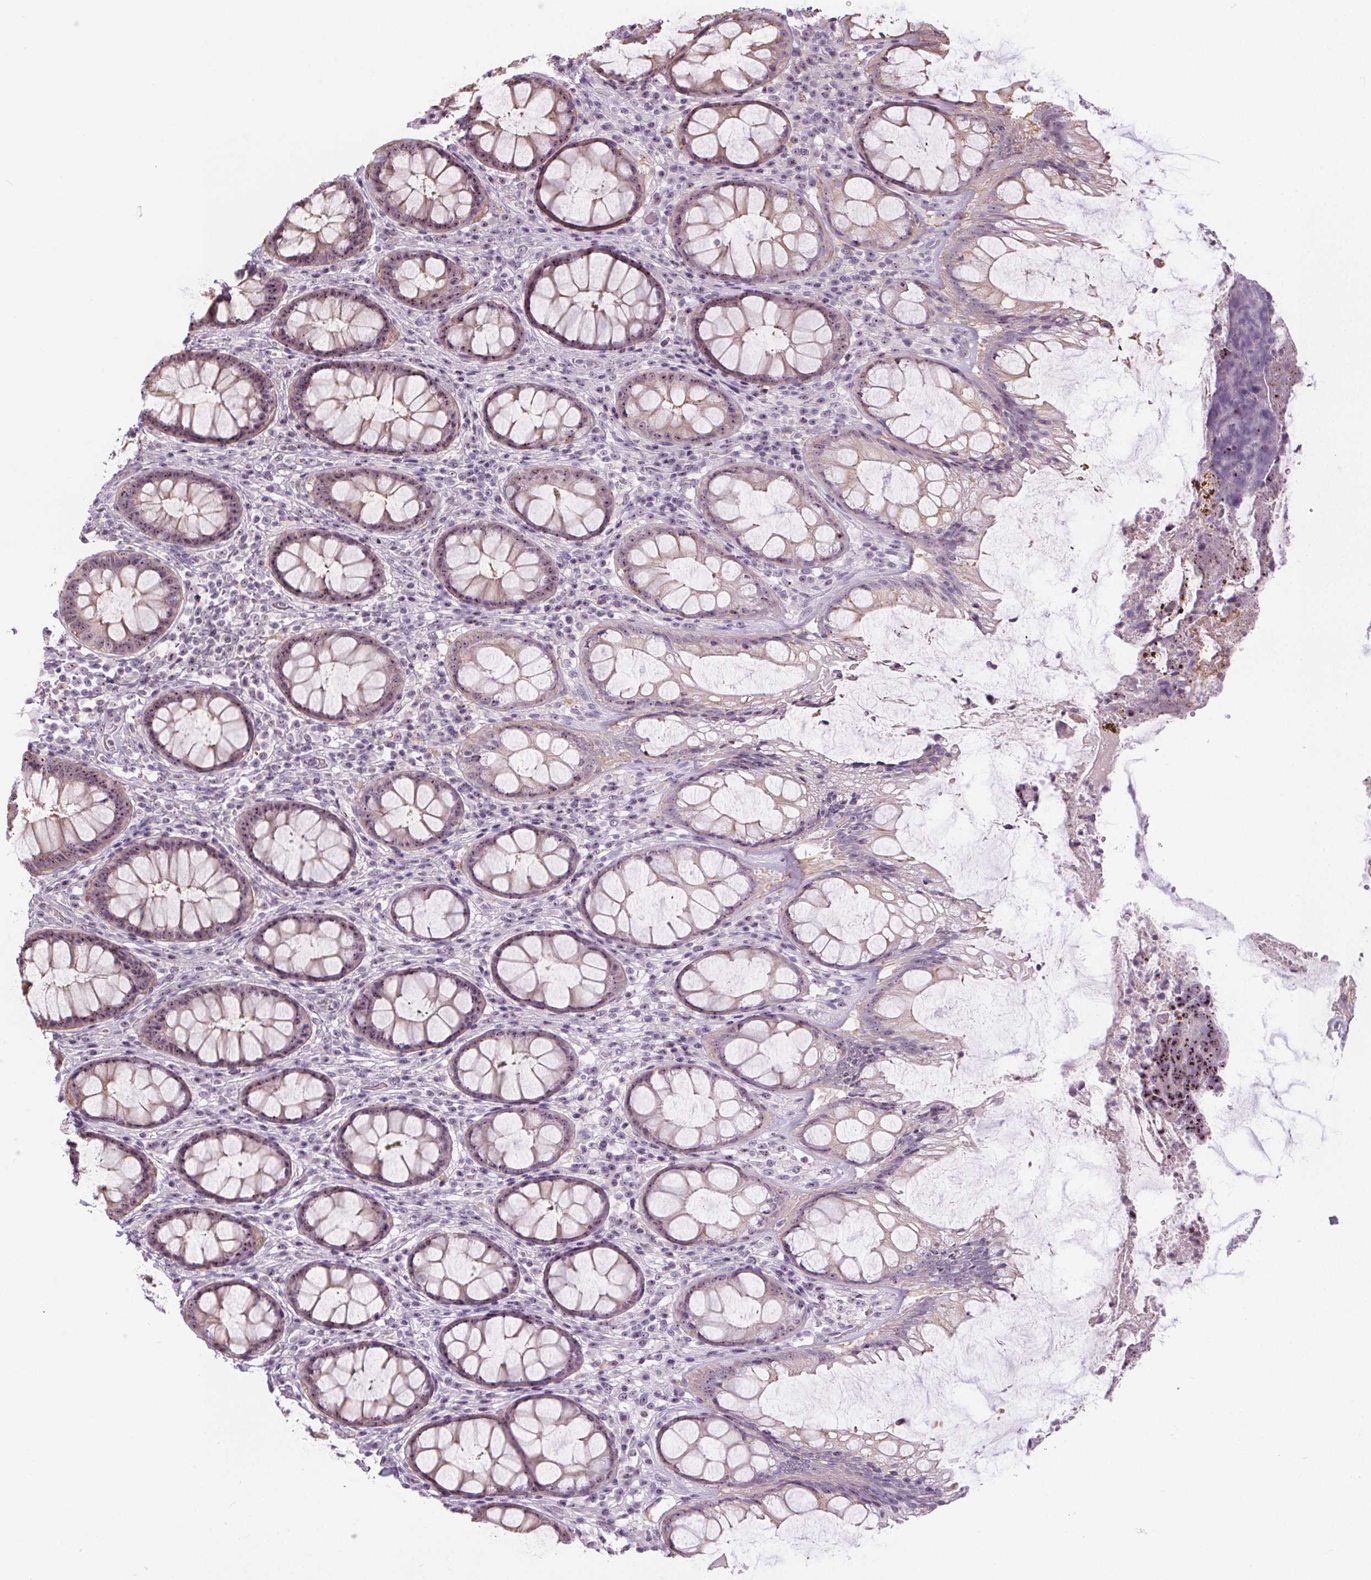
{"staining": {"intensity": "weak", "quantity": "25%-75%", "location": "cytoplasmic/membranous,nuclear"}, "tissue": "rectum", "cell_type": "Glandular cells", "image_type": "normal", "snomed": [{"axis": "morphology", "description": "Normal tissue, NOS"}, {"axis": "topography", "description": "Rectum"}], "caption": "The histopathology image reveals staining of benign rectum, revealing weak cytoplasmic/membranous,nuclear protein expression (brown color) within glandular cells.", "gene": "NOLC1", "patient": {"sex": "male", "age": 72}}